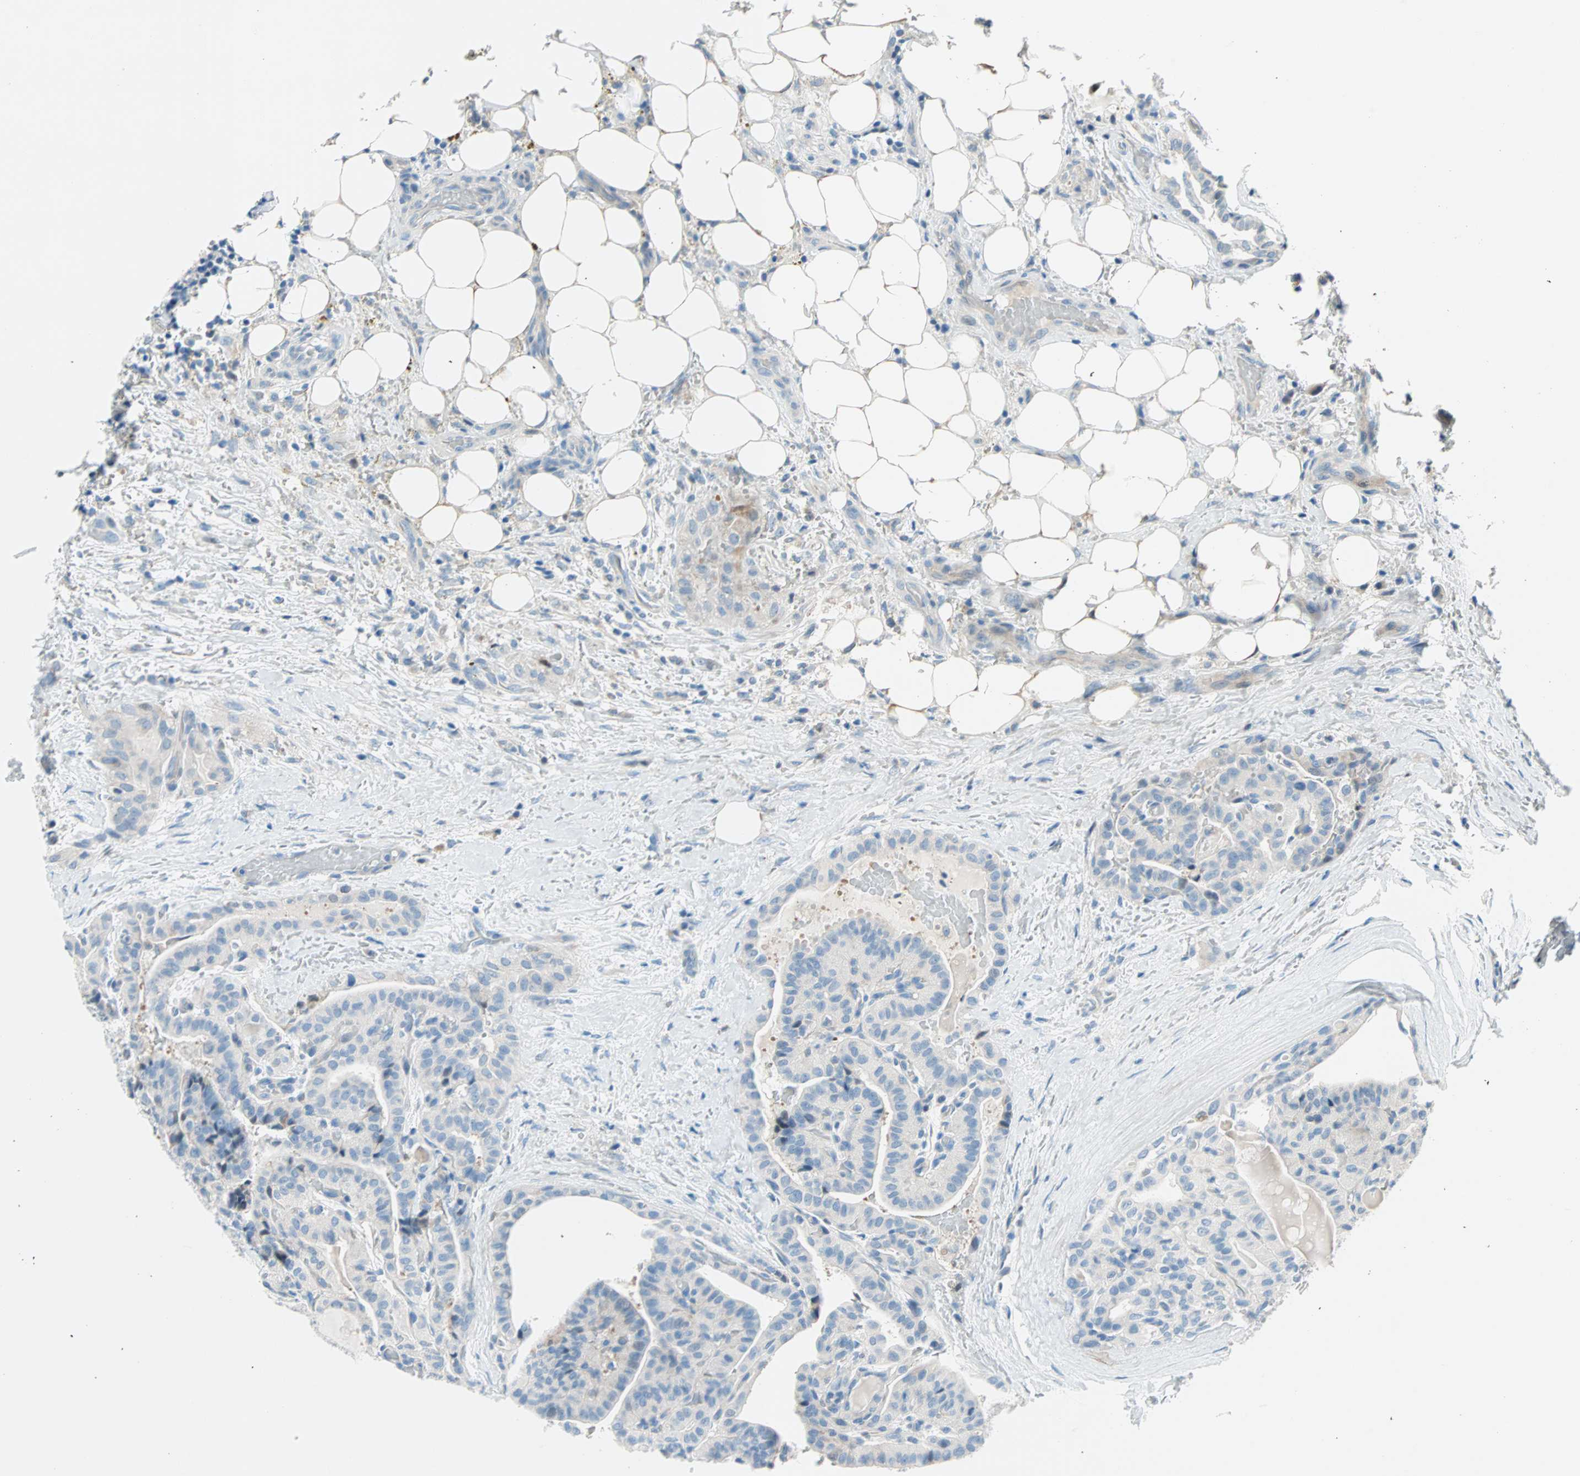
{"staining": {"intensity": "negative", "quantity": "none", "location": "none"}, "tissue": "thyroid cancer", "cell_type": "Tumor cells", "image_type": "cancer", "snomed": [{"axis": "morphology", "description": "Papillary adenocarcinoma, NOS"}, {"axis": "topography", "description": "Thyroid gland"}], "caption": "Immunohistochemical staining of human papillary adenocarcinoma (thyroid) reveals no significant positivity in tumor cells.", "gene": "TMEM163", "patient": {"sex": "male", "age": 77}}